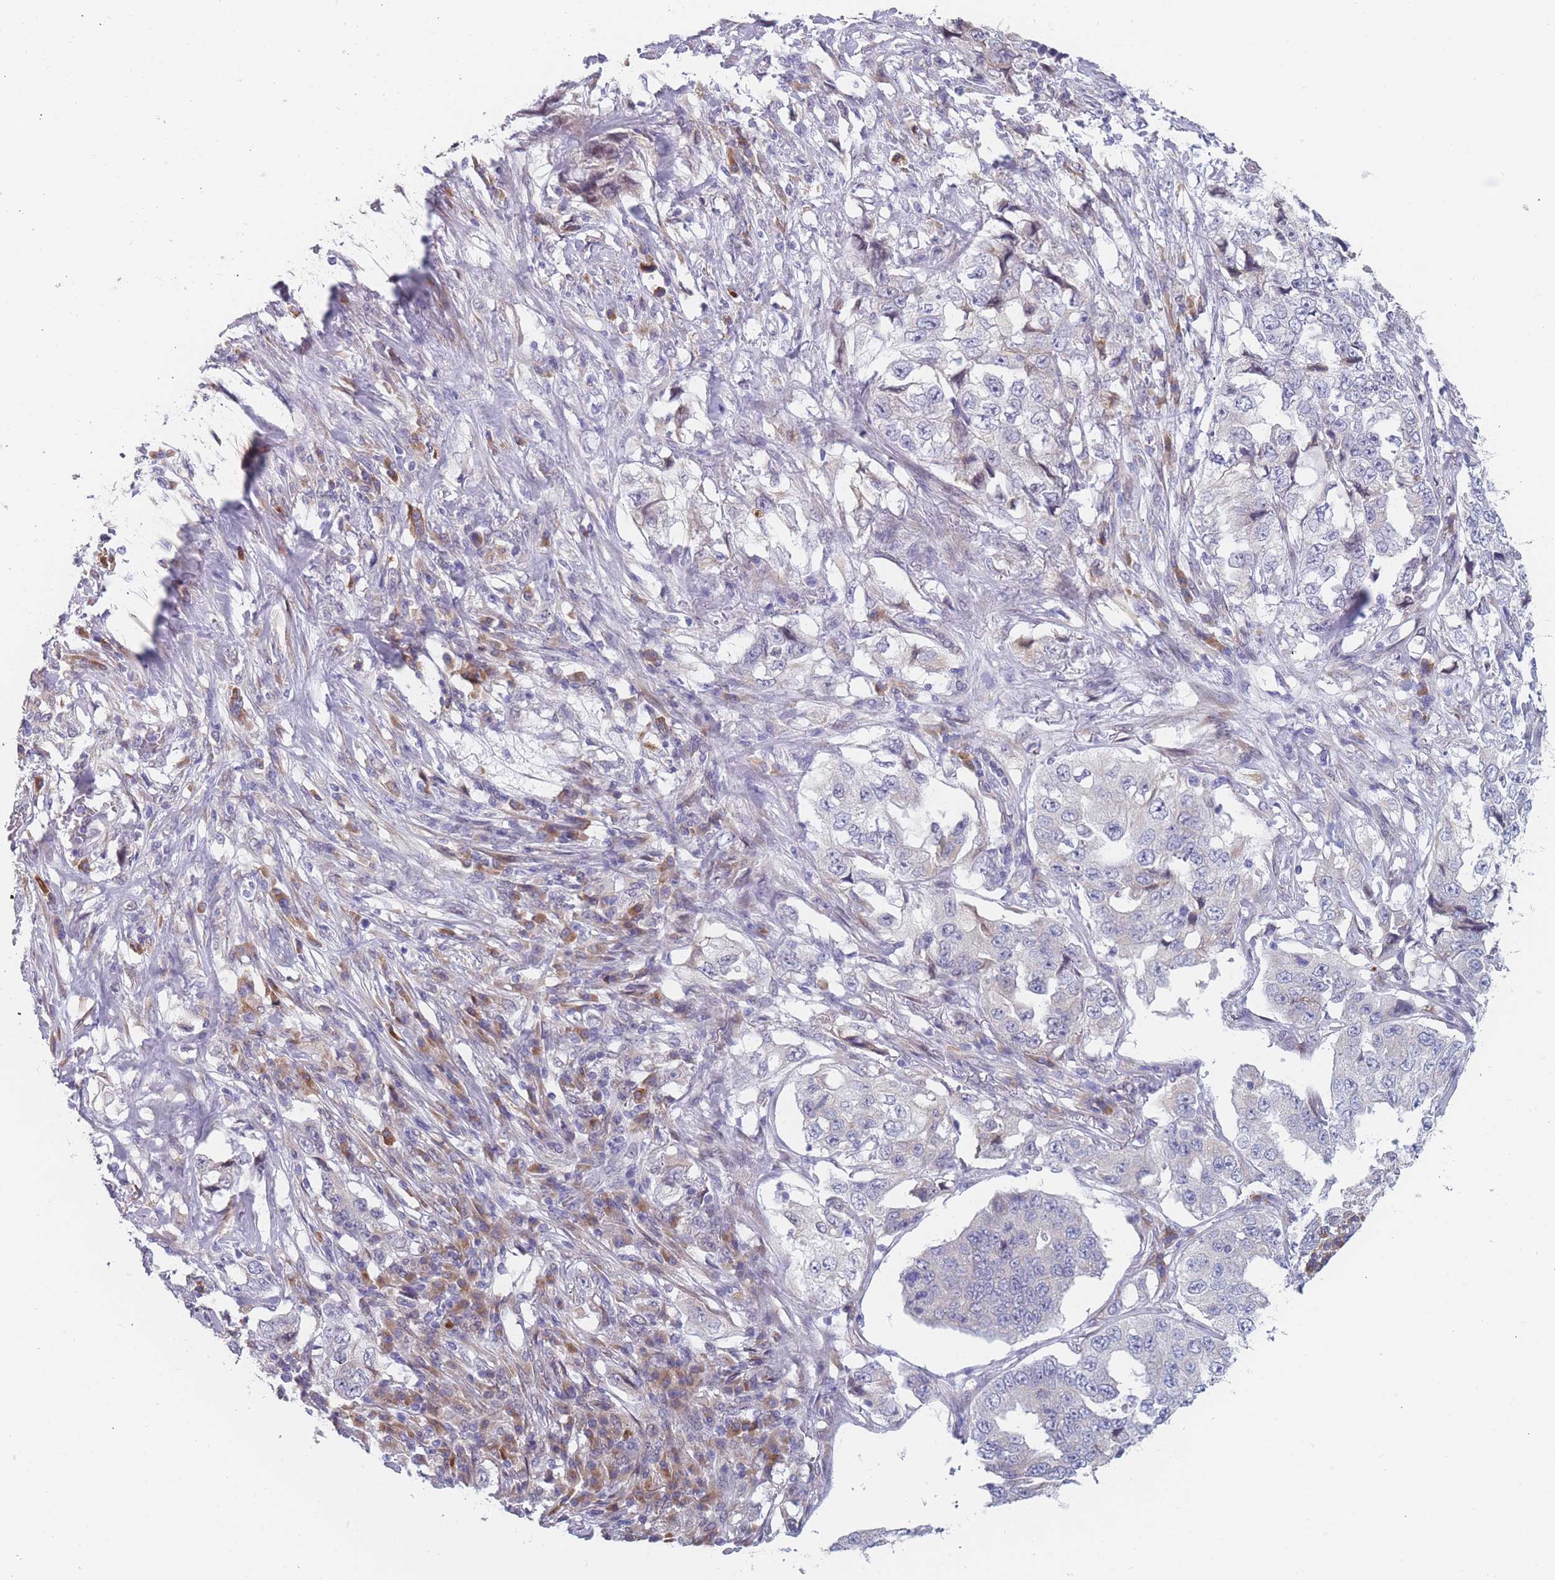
{"staining": {"intensity": "negative", "quantity": "none", "location": "none"}, "tissue": "lung cancer", "cell_type": "Tumor cells", "image_type": "cancer", "snomed": [{"axis": "morphology", "description": "Adenocarcinoma, NOS"}, {"axis": "topography", "description": "Lung"}], "caption": "Tumor cells show no significant protein positivity in lung adenocarcinoma. Nuclei are stained in blue.", "gene": "TMED10", "patient": {"sex": "female", "age": 51}}